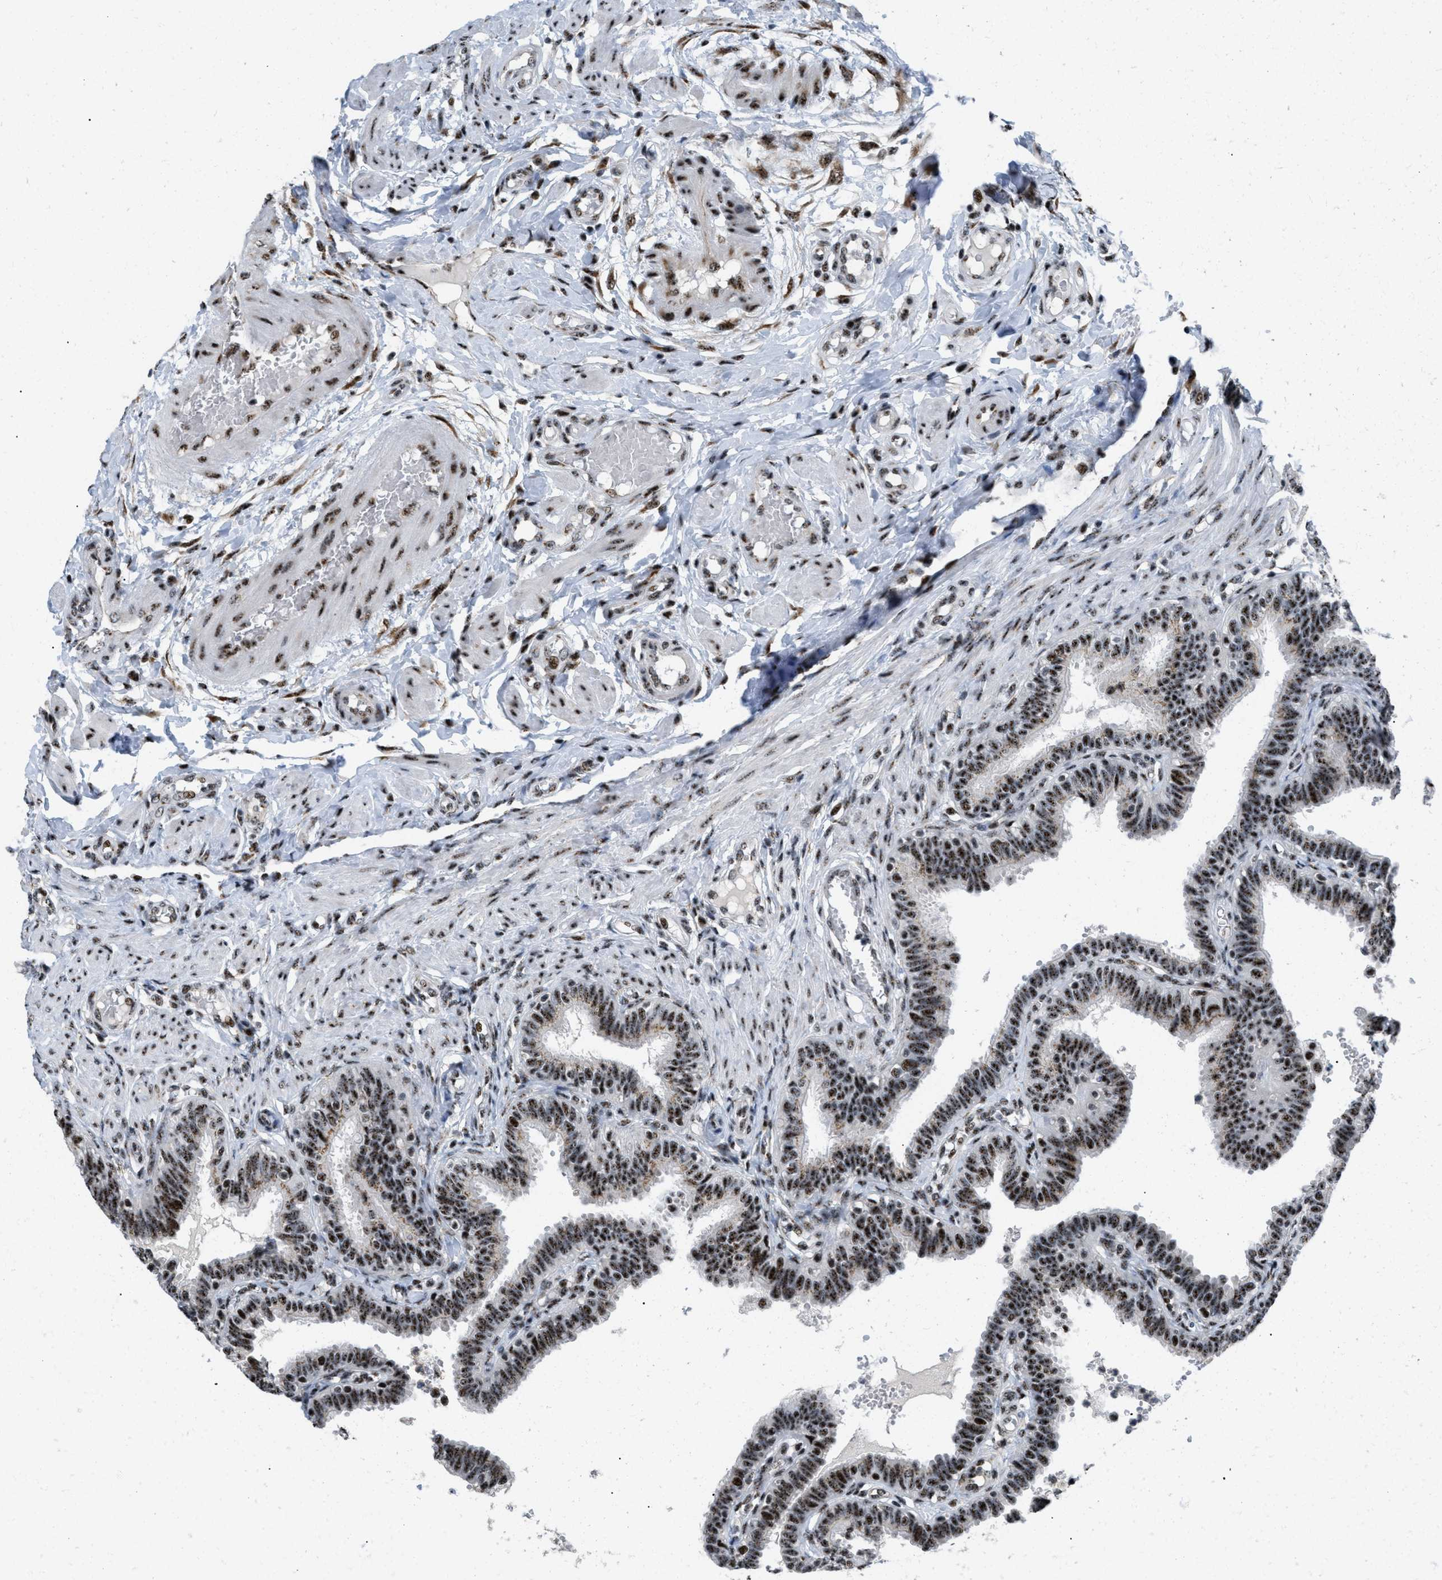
{"staining": {"intensity": "moderate", "quantity": ">75%", "location": "nuclear"}, "tissue": "fallopian tube", "cell_type": "Glandular cells", "image_type": "normal", "snomed": [{"axis": "morphology", "description": "Normal tissue, NOS"}, {"axis": "topography", "description": "Fallopian tube"}, {"axis": "topography", "description": "Placenta"}], "caption": "Protein expression analysis of normal fallopian tube shows moderate nuclear expression in about >75% of glandular cells.", "gene": "CDR2", "patient": {"sex": "female", "age": 34}}